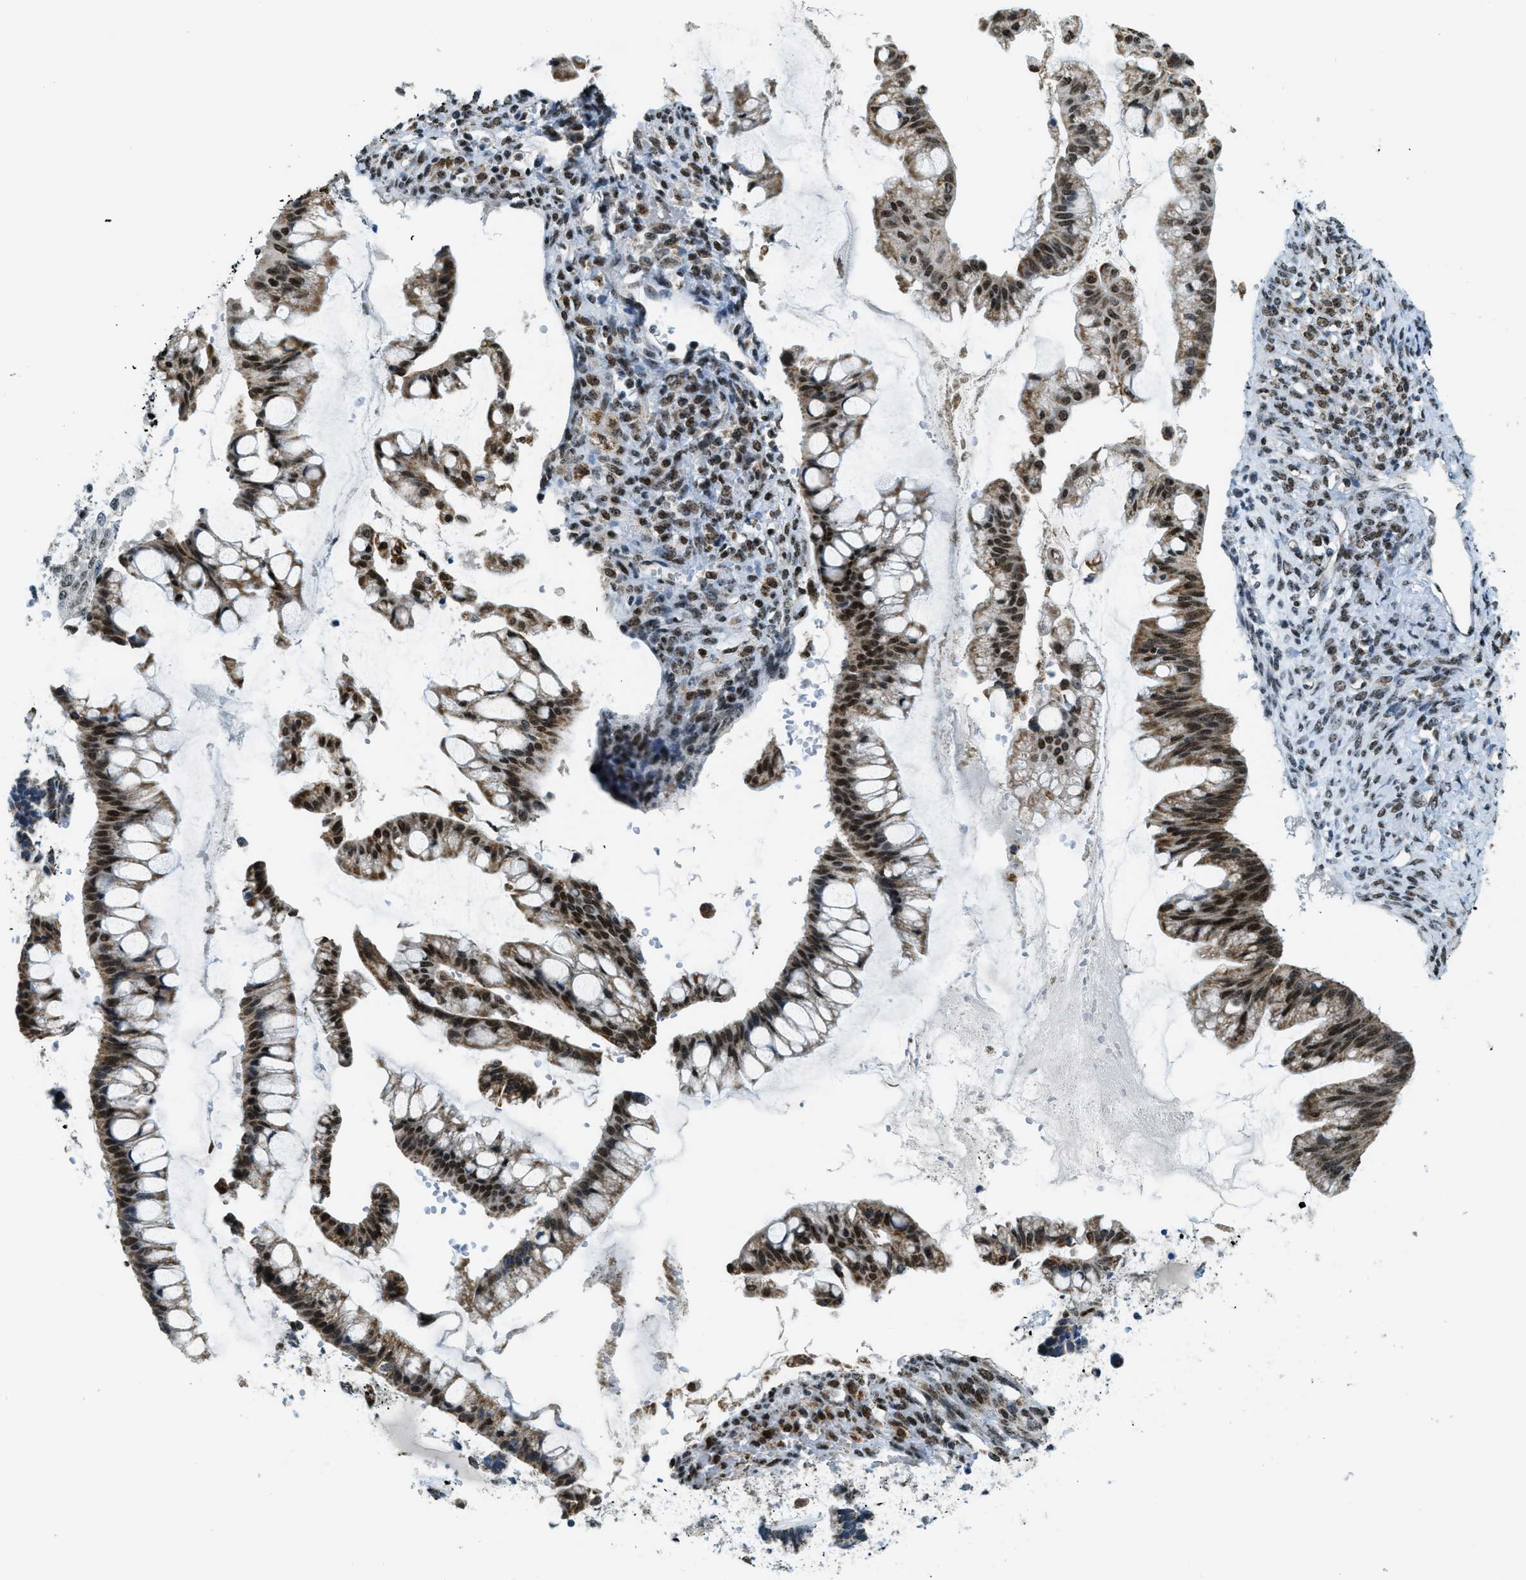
{"staining": {"intensity": "strong", "quantity": ">75%", "location": "cytoplasmic/membranous,nuclear"}, "tissue": "ovarian cancer", "cell_type": "Tumor cells", "image_type": "cancer", "snomed": [{"axis": "morphology", "description": "Cystadenocarcinoma, mucinous, NOS"}, {"axis": "topography", "description": "Ovary"}], "caption": "Ovarian cancer stained for a protein demonstrates strong cytoplasmic/membranous and nuclear positivity in tumor cells. The staining is performed using DAB brown chromogen to label protein expression. The nuclei are counter-stained blue using hematoxylin.", "gene": "SP100", "patient": {"sex": "female", "age": 73}}